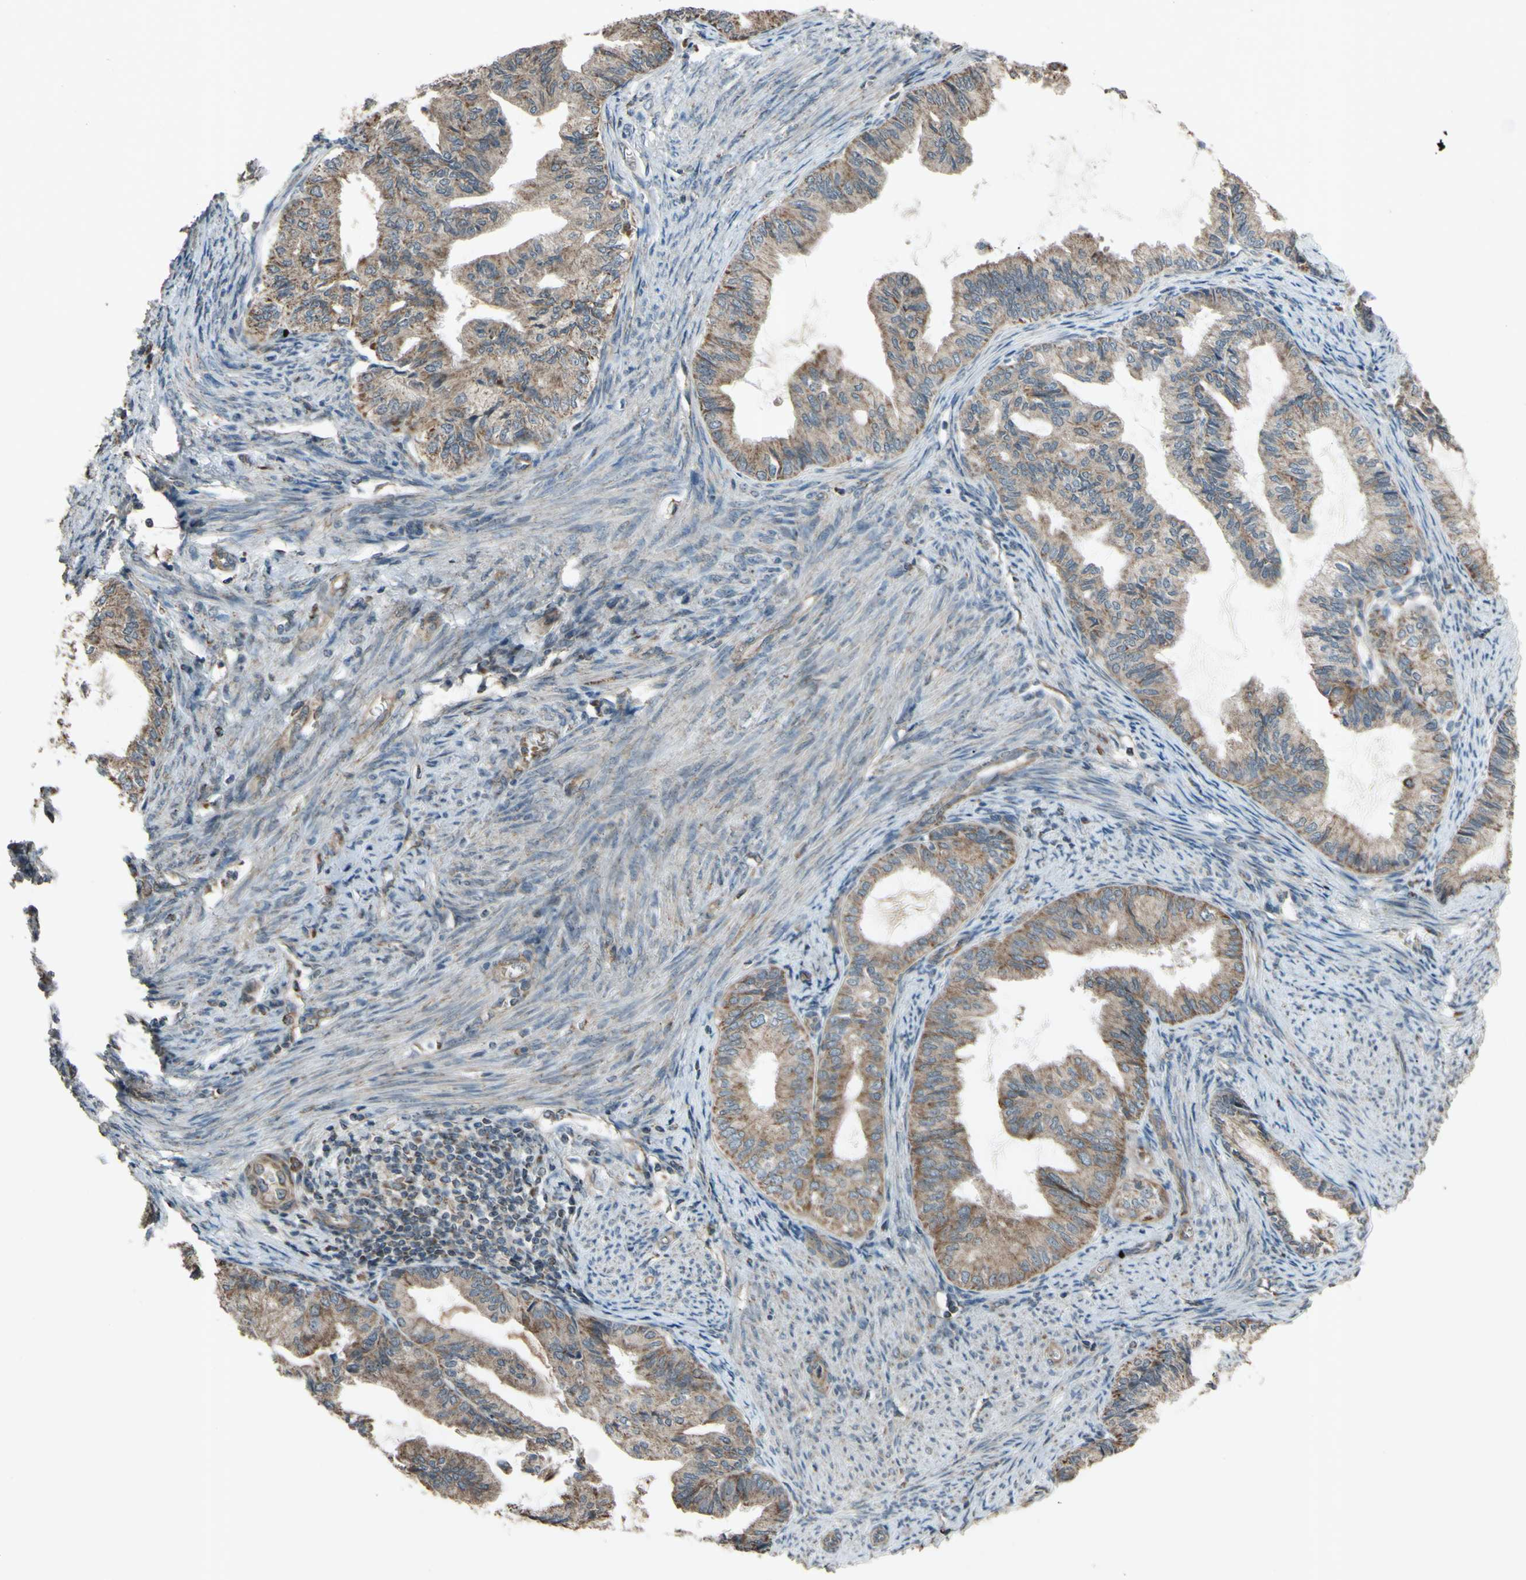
{"staining": {"intensity": "moderate", "quantity": "25%-75%", "location": "cytoplasmic/membranous"}, "tissue": "endometrial cancer", "cell_type": "Tumor cells", "image_type": "cancer", "snomed": [{"axis": "morphology", "description": "Adenocarcinoma, NOS"}, {"axis": "topography", "description": "Endometrium"}], "caption": "Immunohistochemical staining of human endometrial adenocarcinoma reveals moderate cytoplasmic/membranous protein positivity in about 25%-75% of tumor cells.", "gene": "ACOT8", "patient": {"sex": "female", "age": 86}}